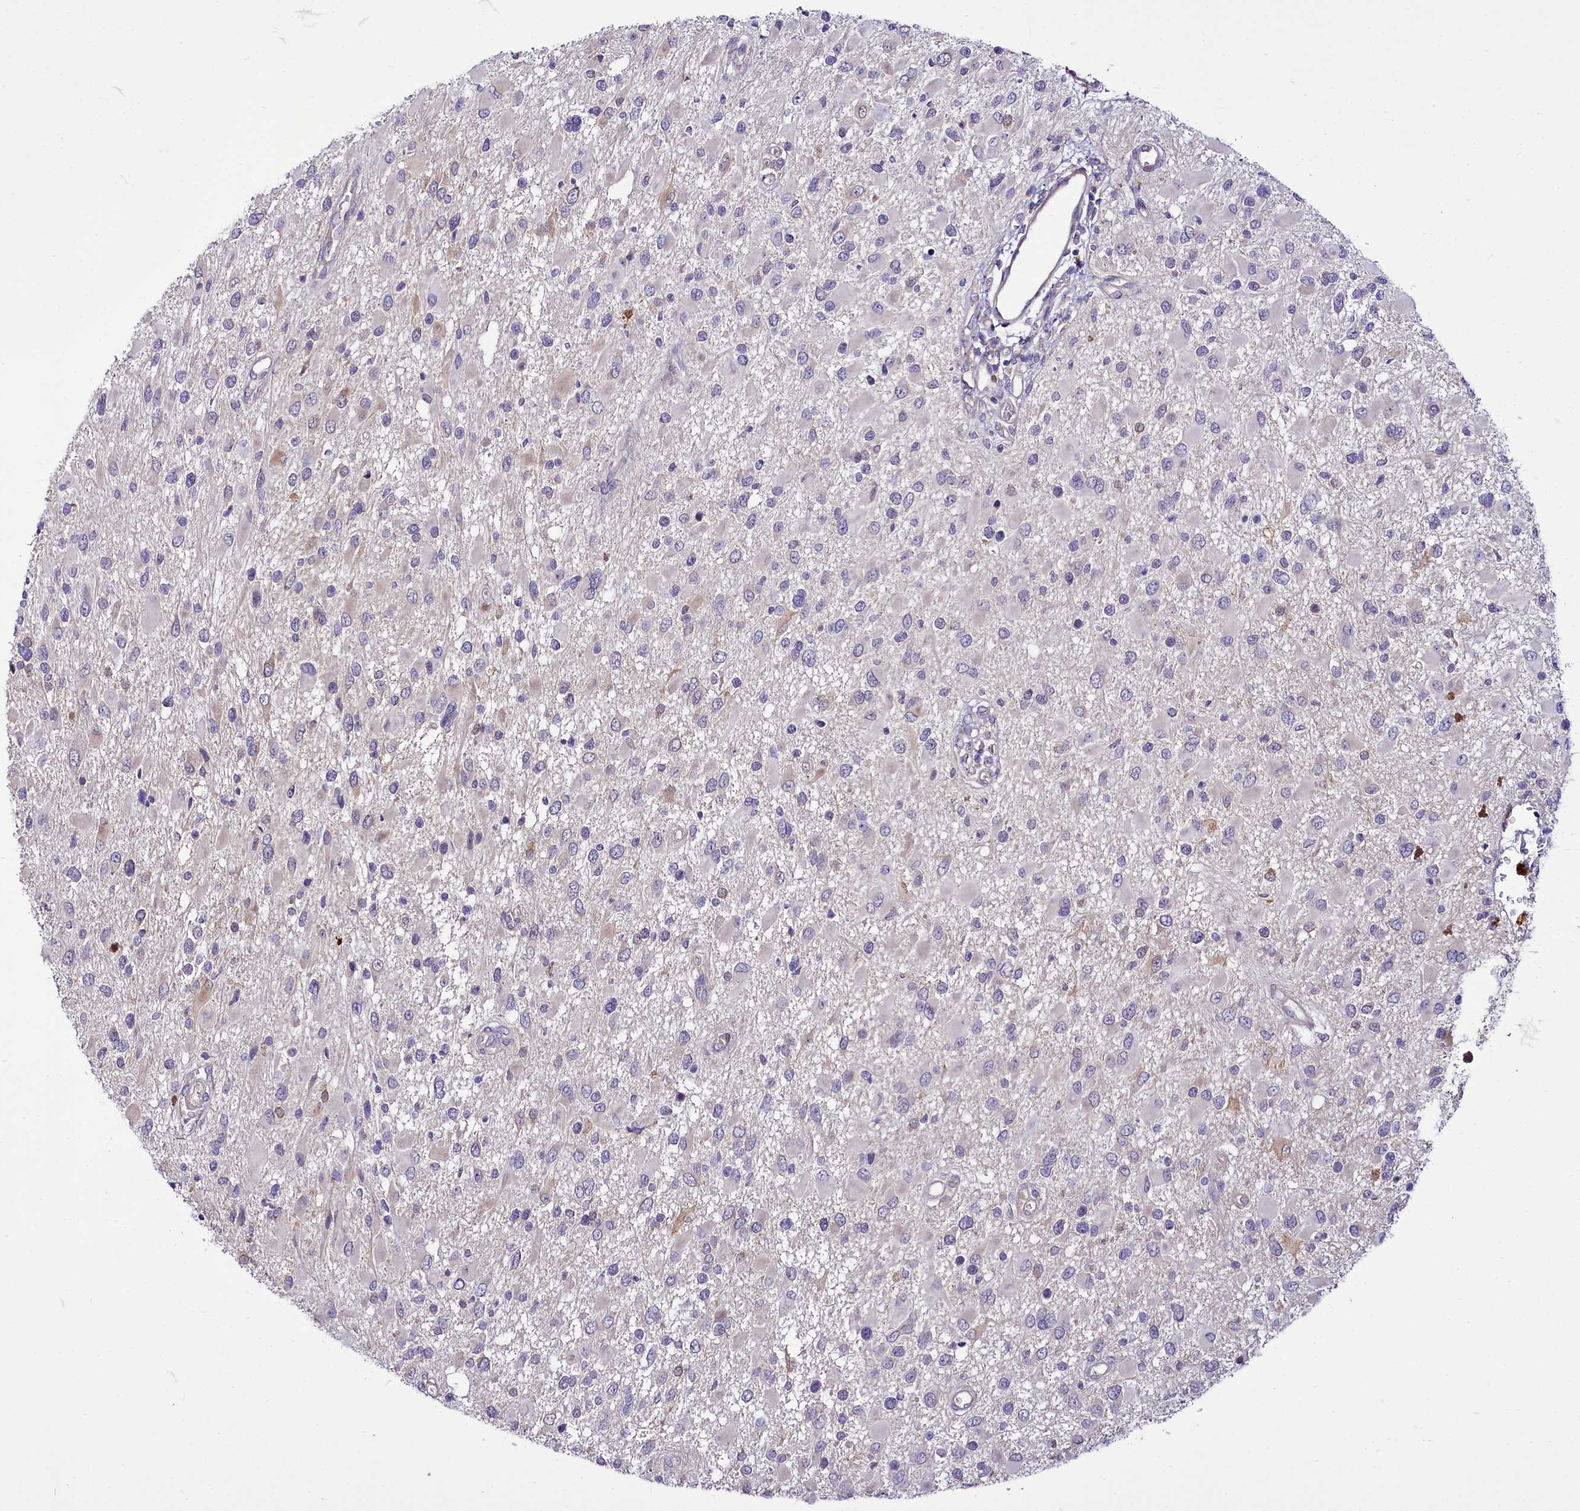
{"staining": {"intensity": "negative", "quantity": "none", "location": "none"}, "tissue": "glioma", "cell_type": "Tumor cells", "image_type": "cancer", "snomed": [{"axis": "morphology", "description": "Glioma, malignant, High grade"}, {"axis": "topography", "description": "Brain"}], "caption": "Immunohistochemistry histopathology image of neoplastic tissue: glioma stained with DAB (3,3'-diaminobenzidine) reveals no significant protein staining in tumor cells.", "gene": "ZC3H12C", "patient": {"sex": "male", "age": 53}}